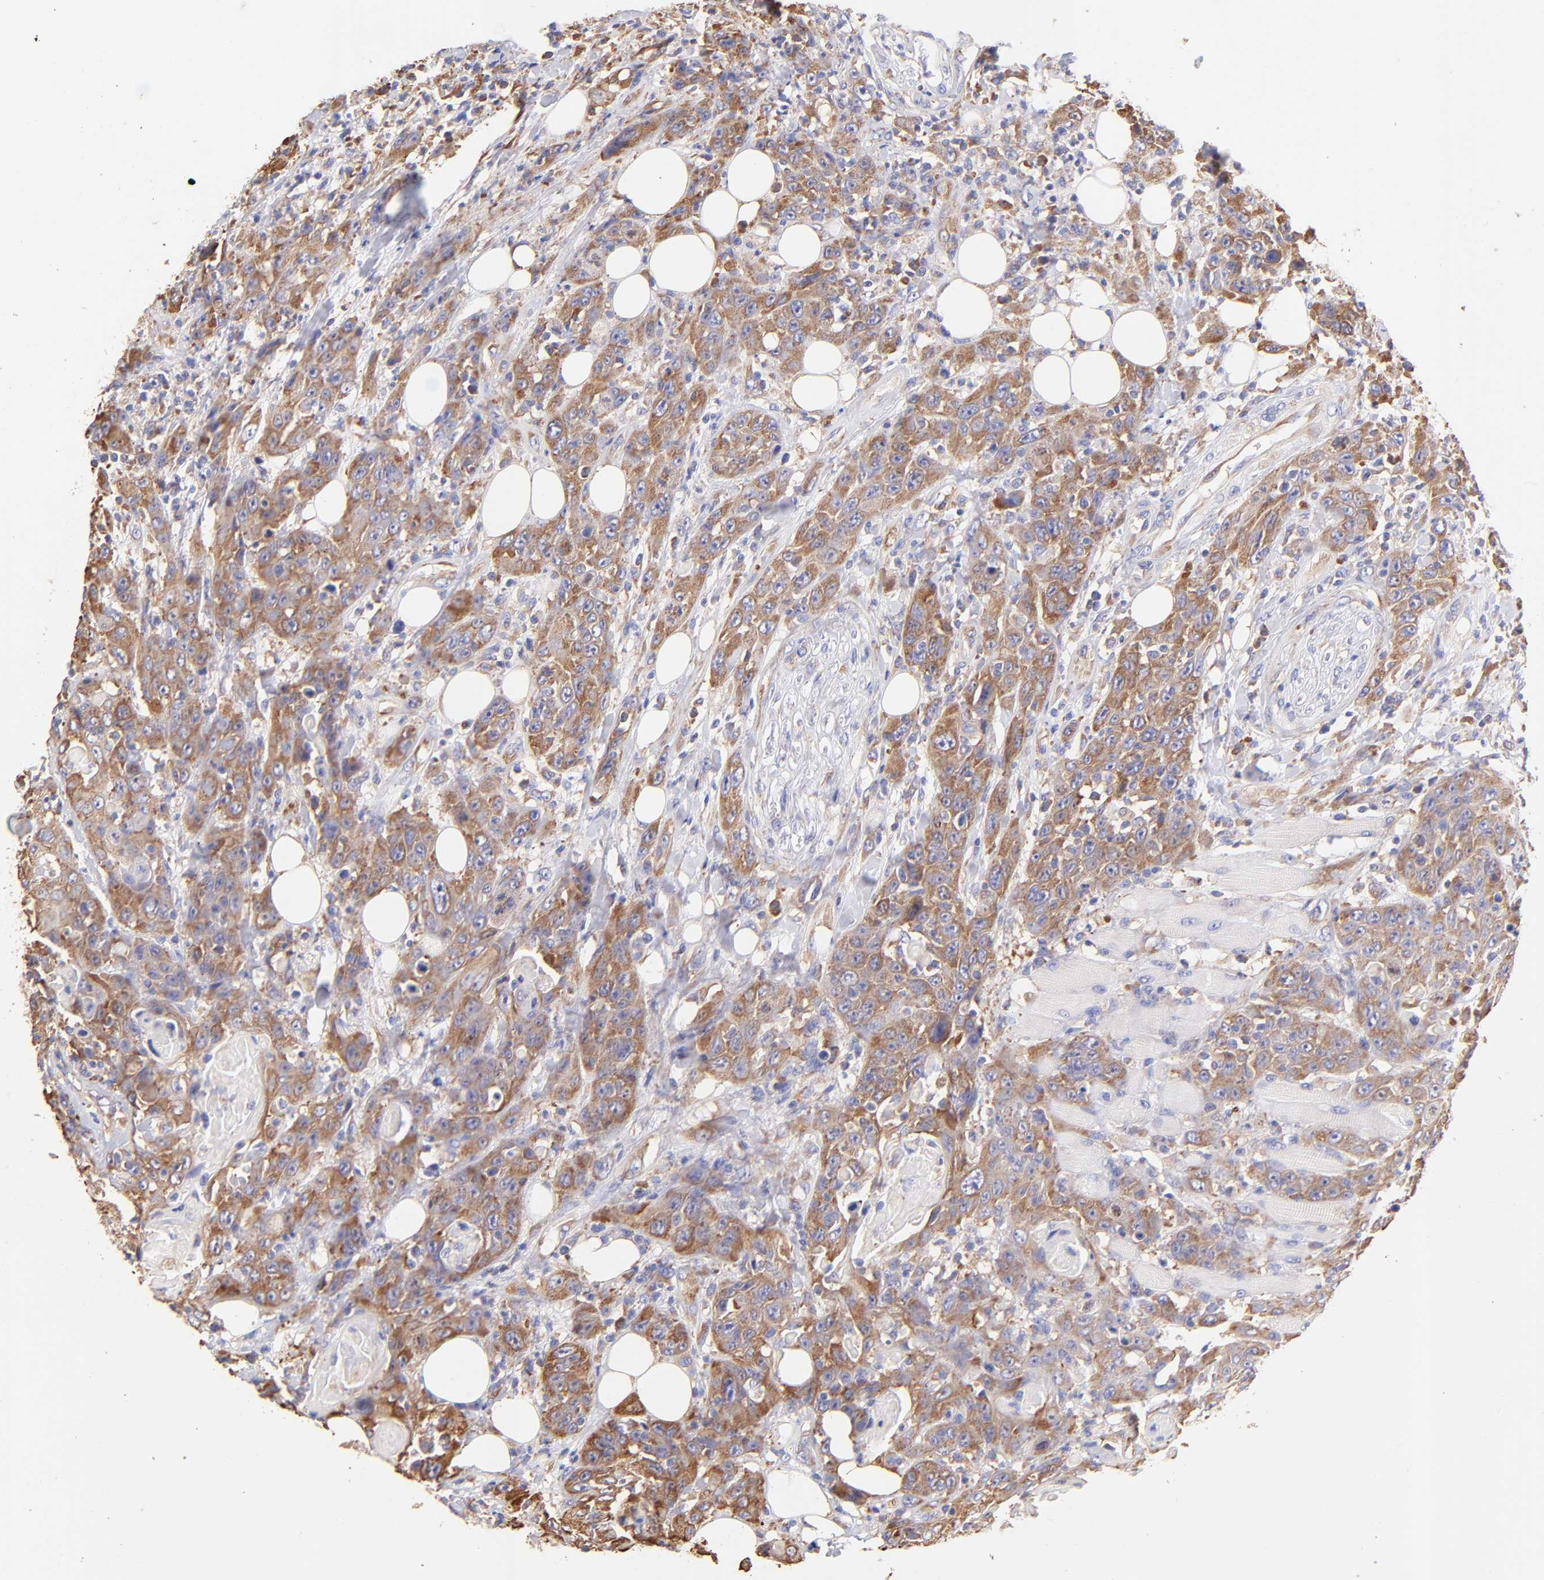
{"staining": {"intensity": "moderate", "quantity": "25%-75%", "location": "cytoplasmic/membranous"}, "tissue": "head and neck cancer", "cell_type": "Tumor cells", "image_type": "cancer", "snomed": [{"axis": "morphology", "description": "Squamous cell carcinoma, NOS"}, {"axis": "topography", "description": "Head-Neck"}], "caption": "A medium amount of moderate cytoplasmic/membranous positivity is present in about 25%-75% of tumor cells in squamous cell carcinoma (head and neck) tissue.", "gene": "RPL30", "patient": {"sex": "female", "age": 84}}